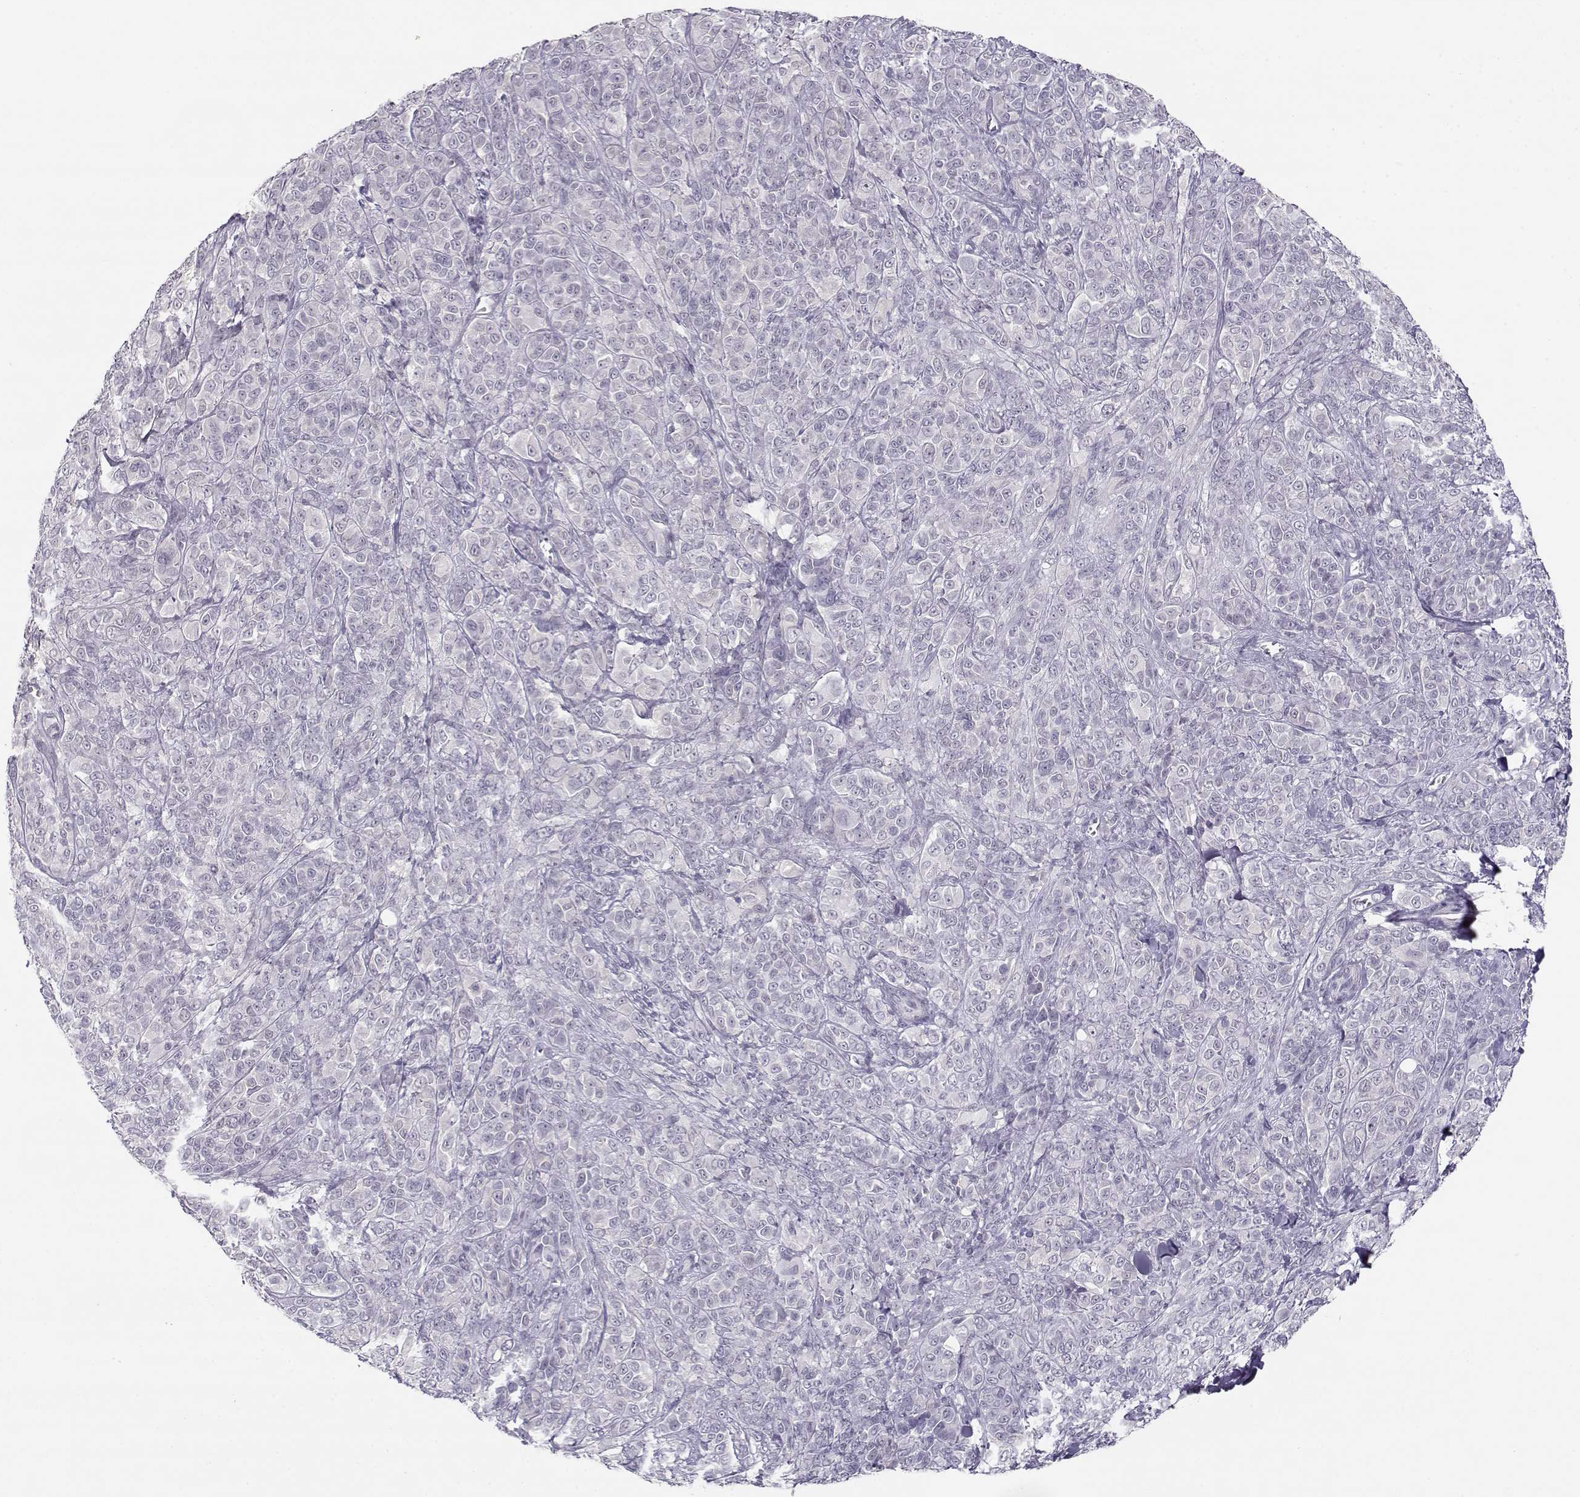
{"staining": {"intensity": "negative", "quantity": "none", "location": "none"}, "tissue": "melanoma", "cell_type": "Tumor cells", "image_type": "cancer", "snomed": [{"axis": "morphology", "description": "Malignant melanoma, NOS"}, {"axis": "topography", "description": "Skin"}], "caption": "A high-resolution histopathology image shows immunohistochemistry staining of malignant melanoma, which reveals no significant expression in tumor cells.", "gene": "C16orf86", "patient": {"sex": "female", "age": 87}}